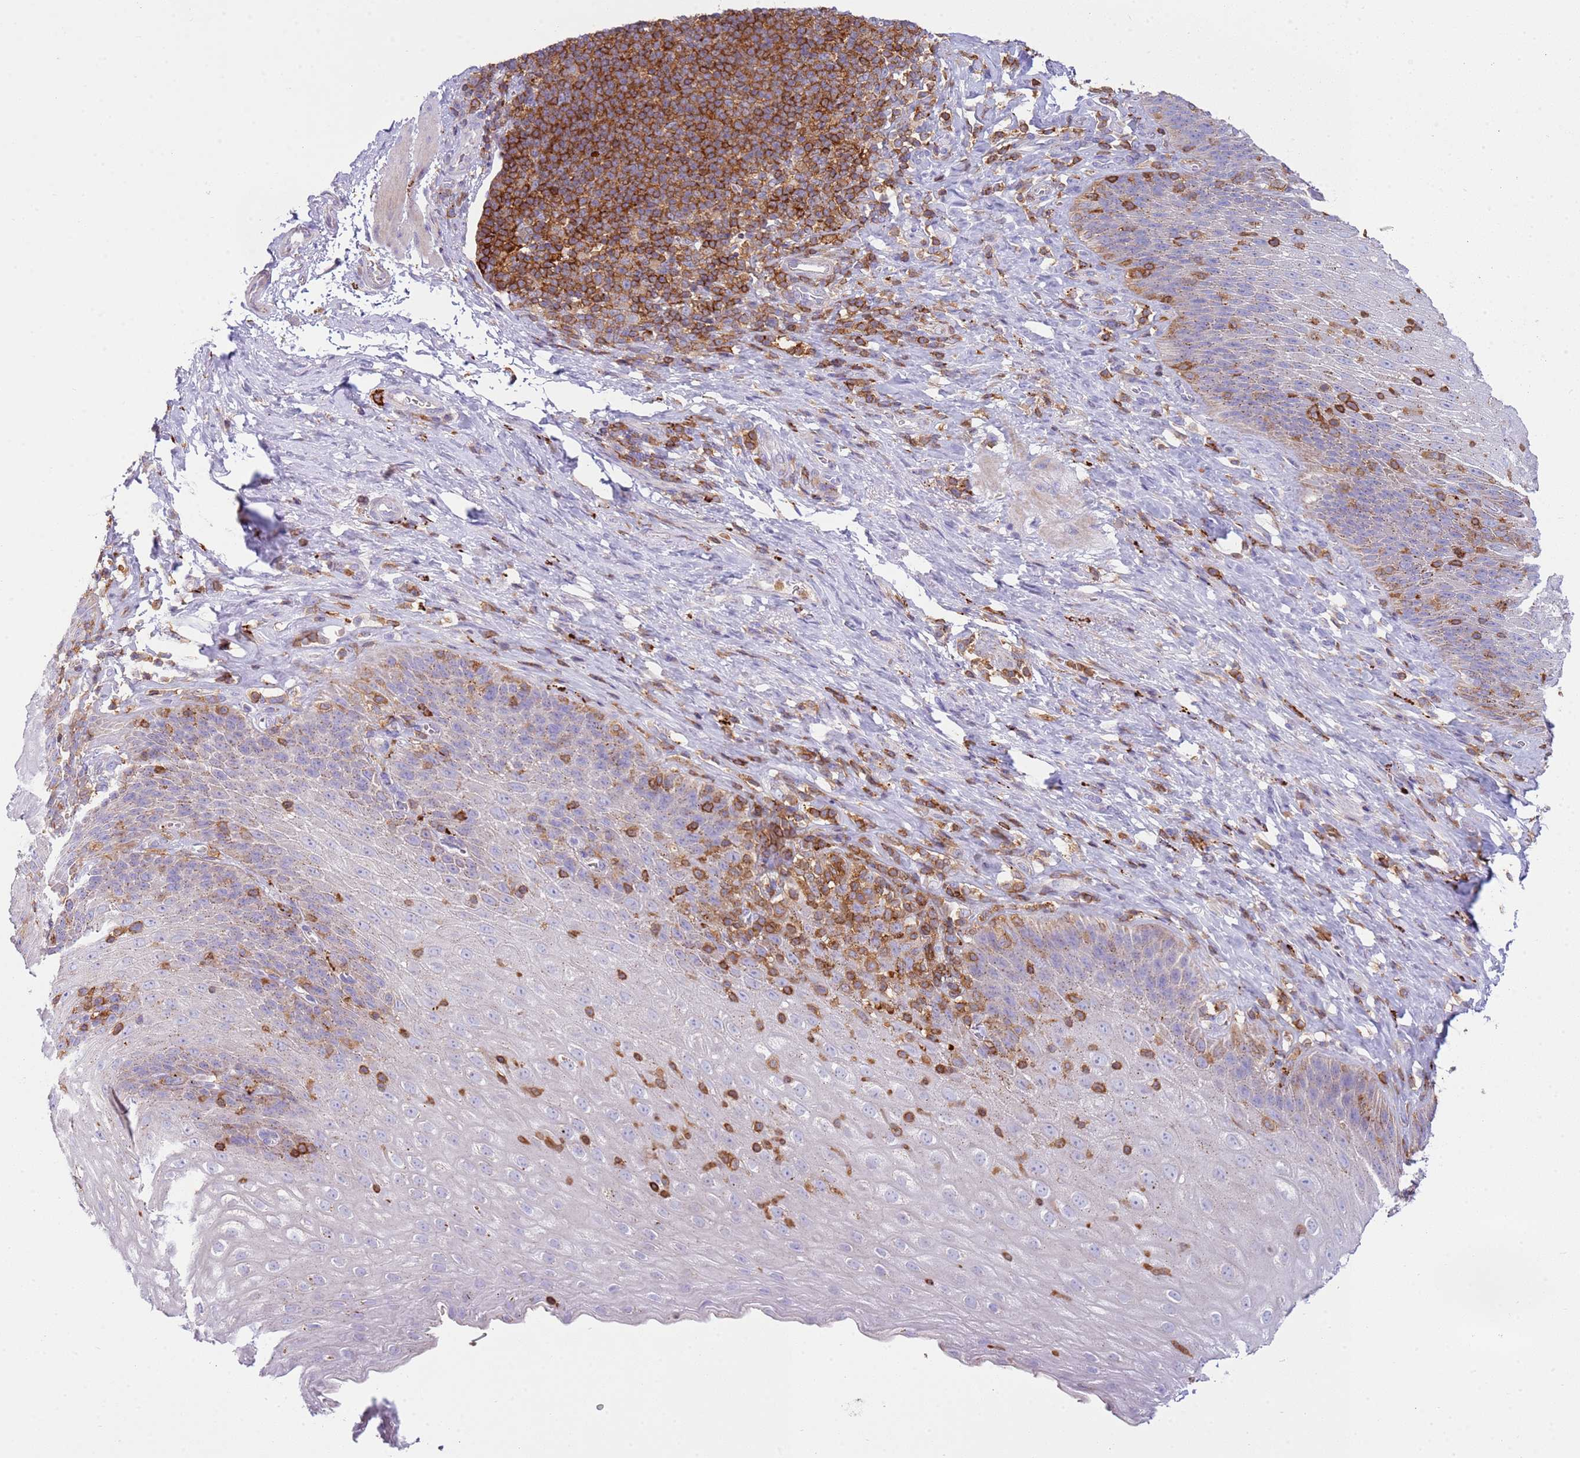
{"staining": {"intensity": "moderate", "quantity": "<25%", "location": "cytoplasmic/membranous"}, "tissue": "esophagus", "cell_type": "Squamous epithelial cells", "image_type": "normal", "snomed": [{"axis": "morphology", "description": "Normal tissue, NOS"}, {"axis": "topography", "description": "Esophagus"}], "caption": "A brown stain highlights moderate cytoplasmic/membranous expression of a protein in squamous epithelial cells of benign esophagus. (DAB (3,3'-diaminobenzidine) IHC with brightfield microscopy, high magnification).", "gene": "TTPAL", "patient": {"sex": "female", "age": 61}}